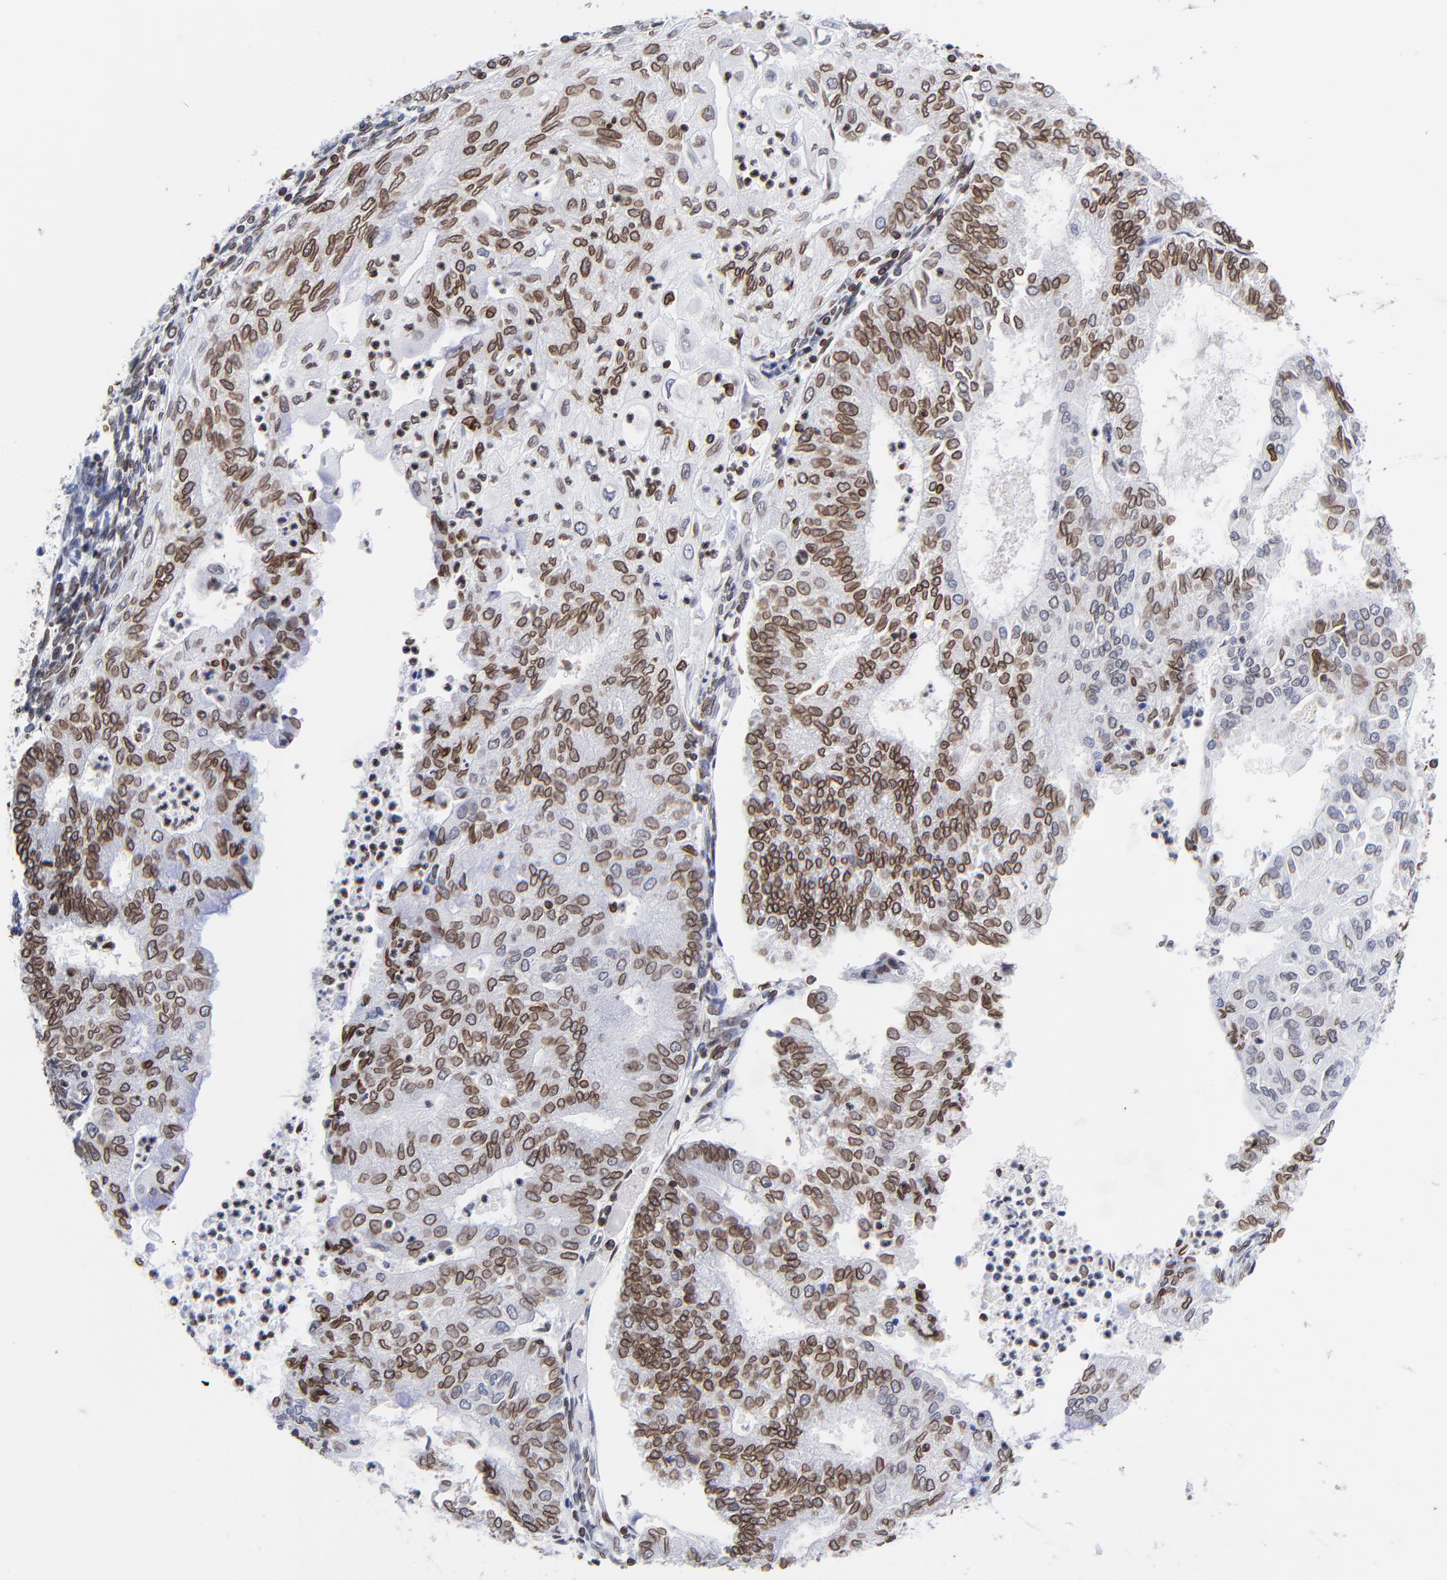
{"staining": {"intensity": "strong", "quantity": ">75%", "location": "cytoplasmic/membranous,nuclear"}, "tissue": "endometrial cancer", "cell_type": "Tumor cells", "image_type": "cancer", "snomed": [{"axis": "morphology", "description": "Adenocarcinoma, NOS"}, {"axis": "topography", "description": "Endometrium"}], "caption": "An image of endometrial adenocarcinoma stained for a protein shows strong cytoplasmic/membranous and nuclear brown staining in tumor cells.", "gene": "THAP7", "patient": {"sex": "female", "age": 59}}